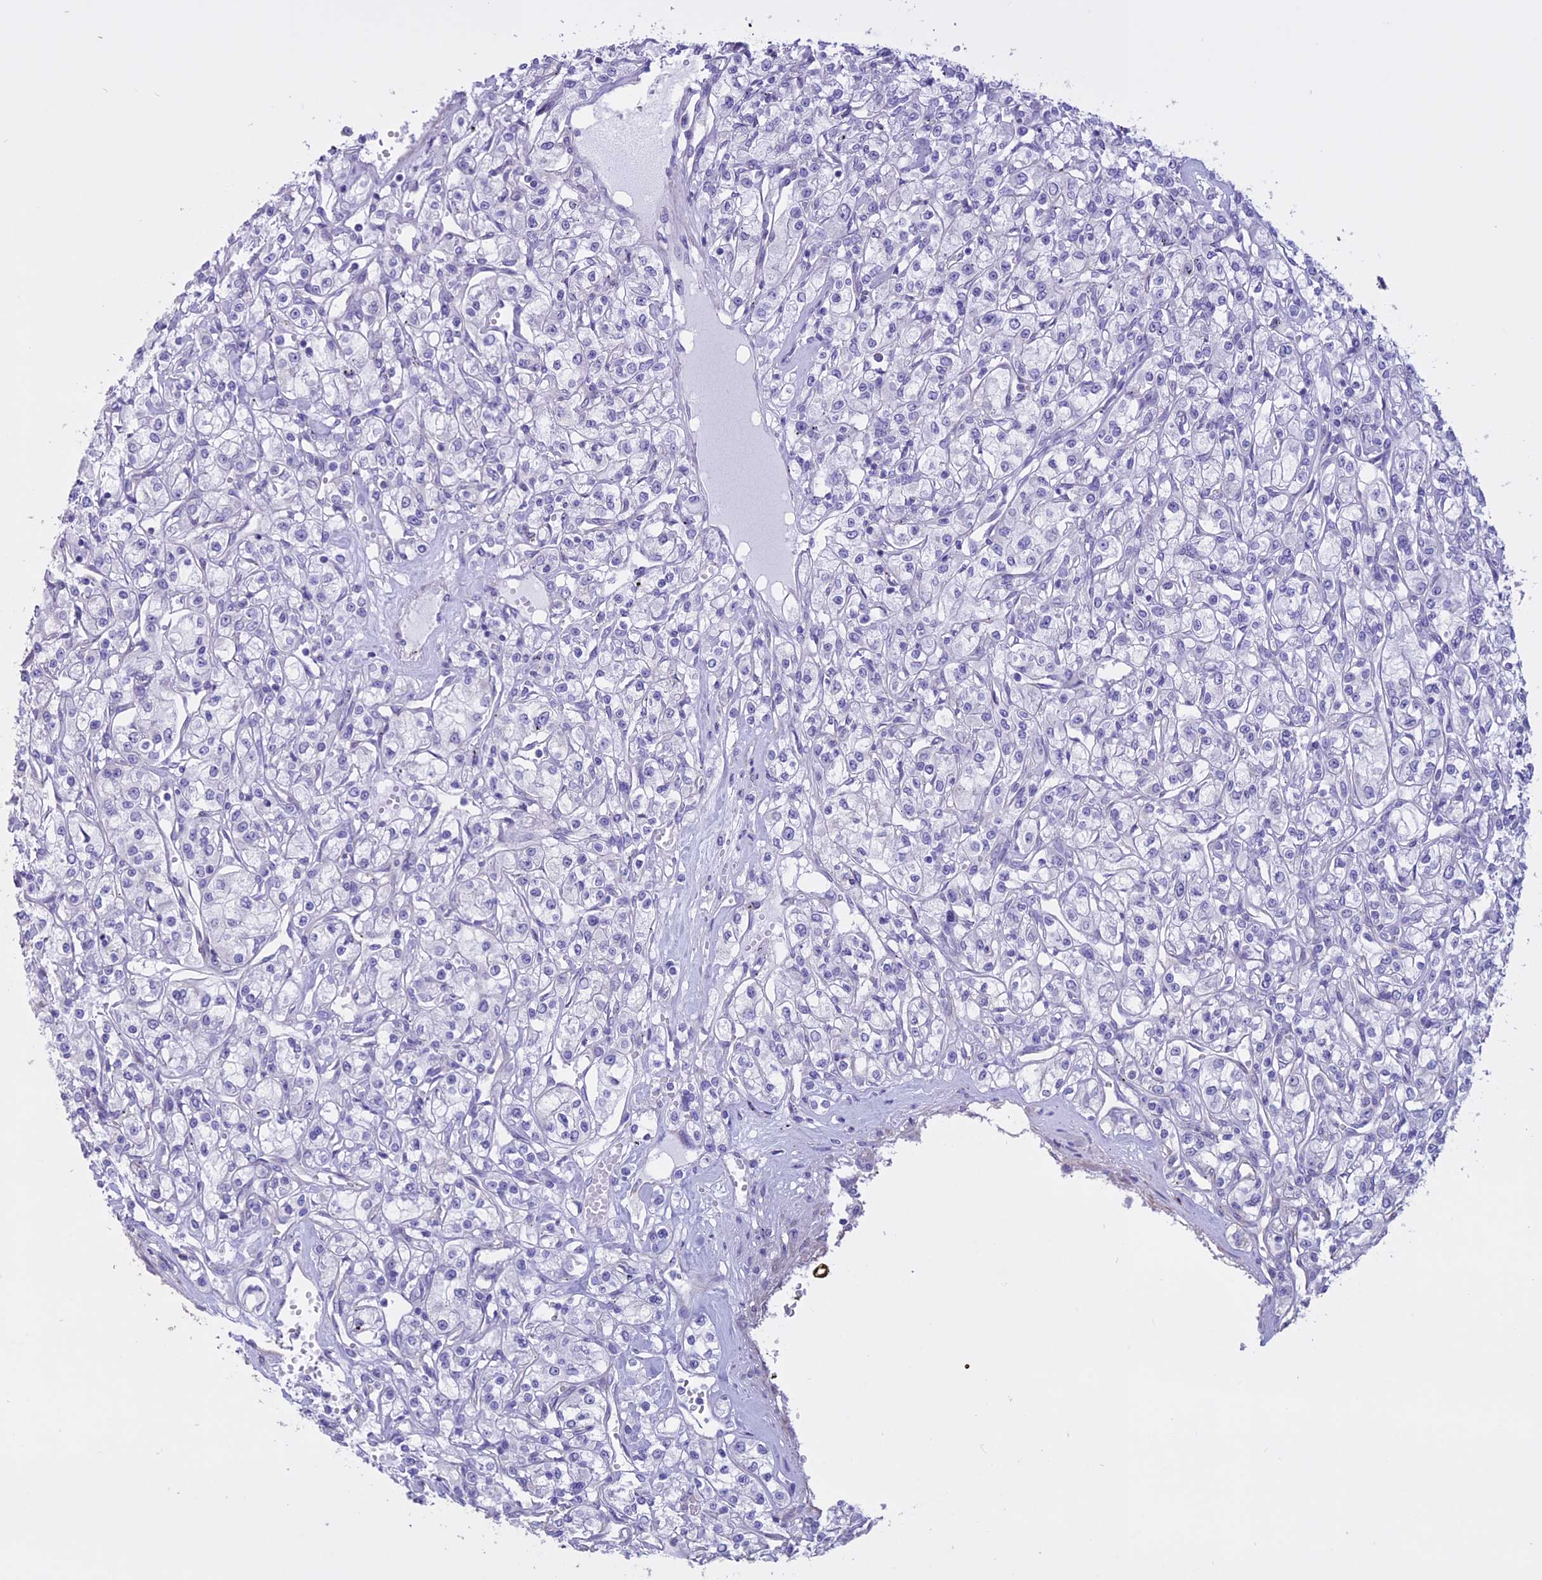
{"staining": {"intensity": "negative", "quantity": "none", "location": "none"}, "tissue": "renal cancer", "cell_type": "Tumor cells", "image_type": "cancer", "snomed": [{"axis": "morphology", "description": "Adenocarcinoma, NOS"}, {"axis": "topography", "description": "Kidney"}], "caption": "Micrograph shows no protein positivity in tumor cells of renal adenocarcinoma tissue.", "gene": "CCDC148", "patient": {"sex": "female", "age": 59}}